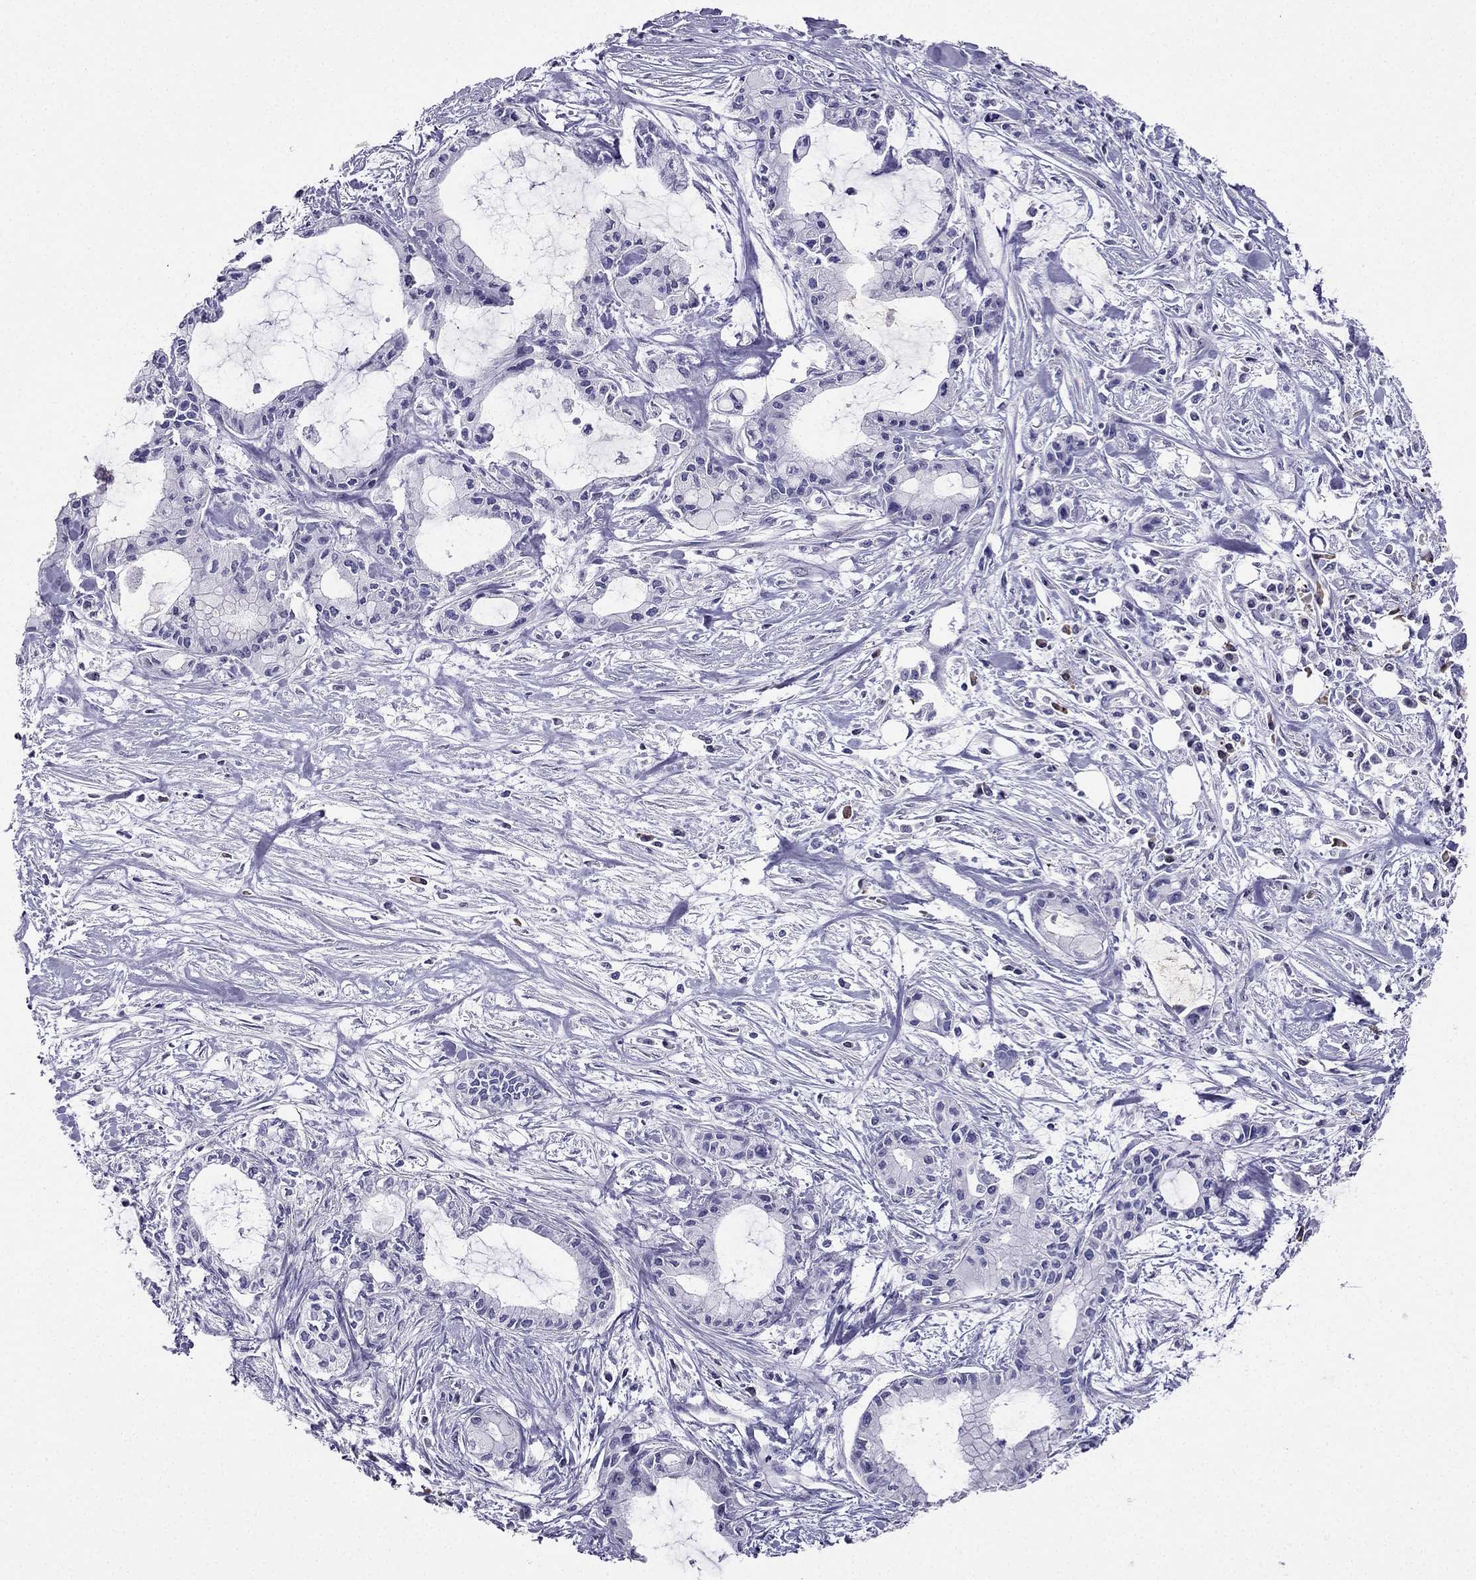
{"staining": {"intensity": "negative", "quantity": "none", "location": "none"}, "tissue": "pancreatic cancer", "cell_type": "Tumor cells", "image_type": "cancer", "snomed": [{"axis": "morphology", "description": "Adenocarcinoma, NOS"}, {"axis": "topography", "description": "Pancreas"}], "caption": "An IHC histopathology image of pancreatic cancer (adenocarcinoma) is shown. There is no staining in tumor cells of pancreatic cancer (adenocarcinoma).", "gene": "ARID3A", "patient": {"sex": "male", "age": 48}}